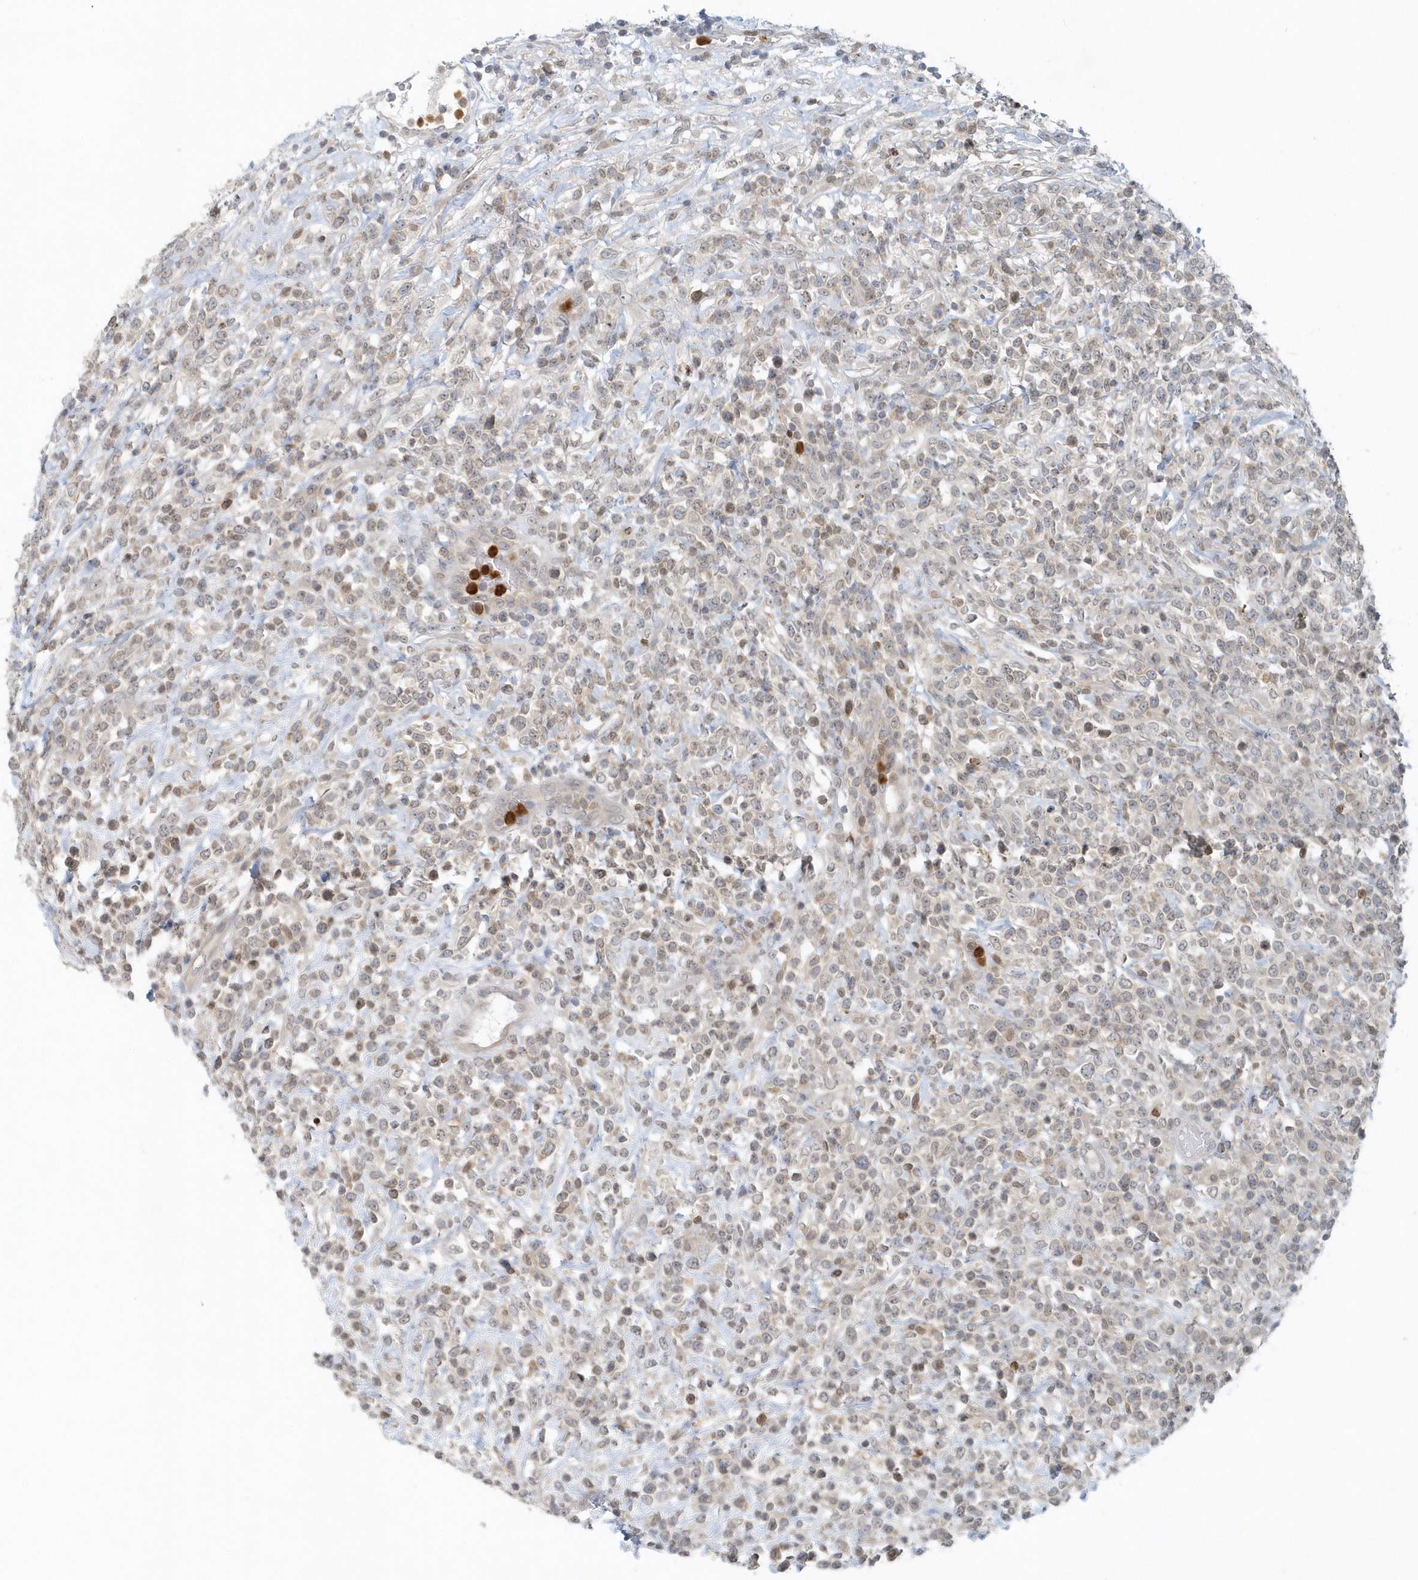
{"staining": {"intensity": "weak", "quantity": "25%-75%", "location": "nuclear"}, "tissue": "lymphoma", "cell_type": "Tumor cells", "image_type": "cancer", "snomed": [{"axis": "morphology", "description": "Malignant lymphoma, non-Hodgkin's type, High grade"}, {"axis": "topography", "description": "Colon"}], "caption": "An image showing weak nuclear staining in approximately 25%-75% of tumor cells in lymphoma, as visualized by brown immunohistochemical staining.", "gene": "NUP54", "patient": {"sex": "female", "age": 53}}